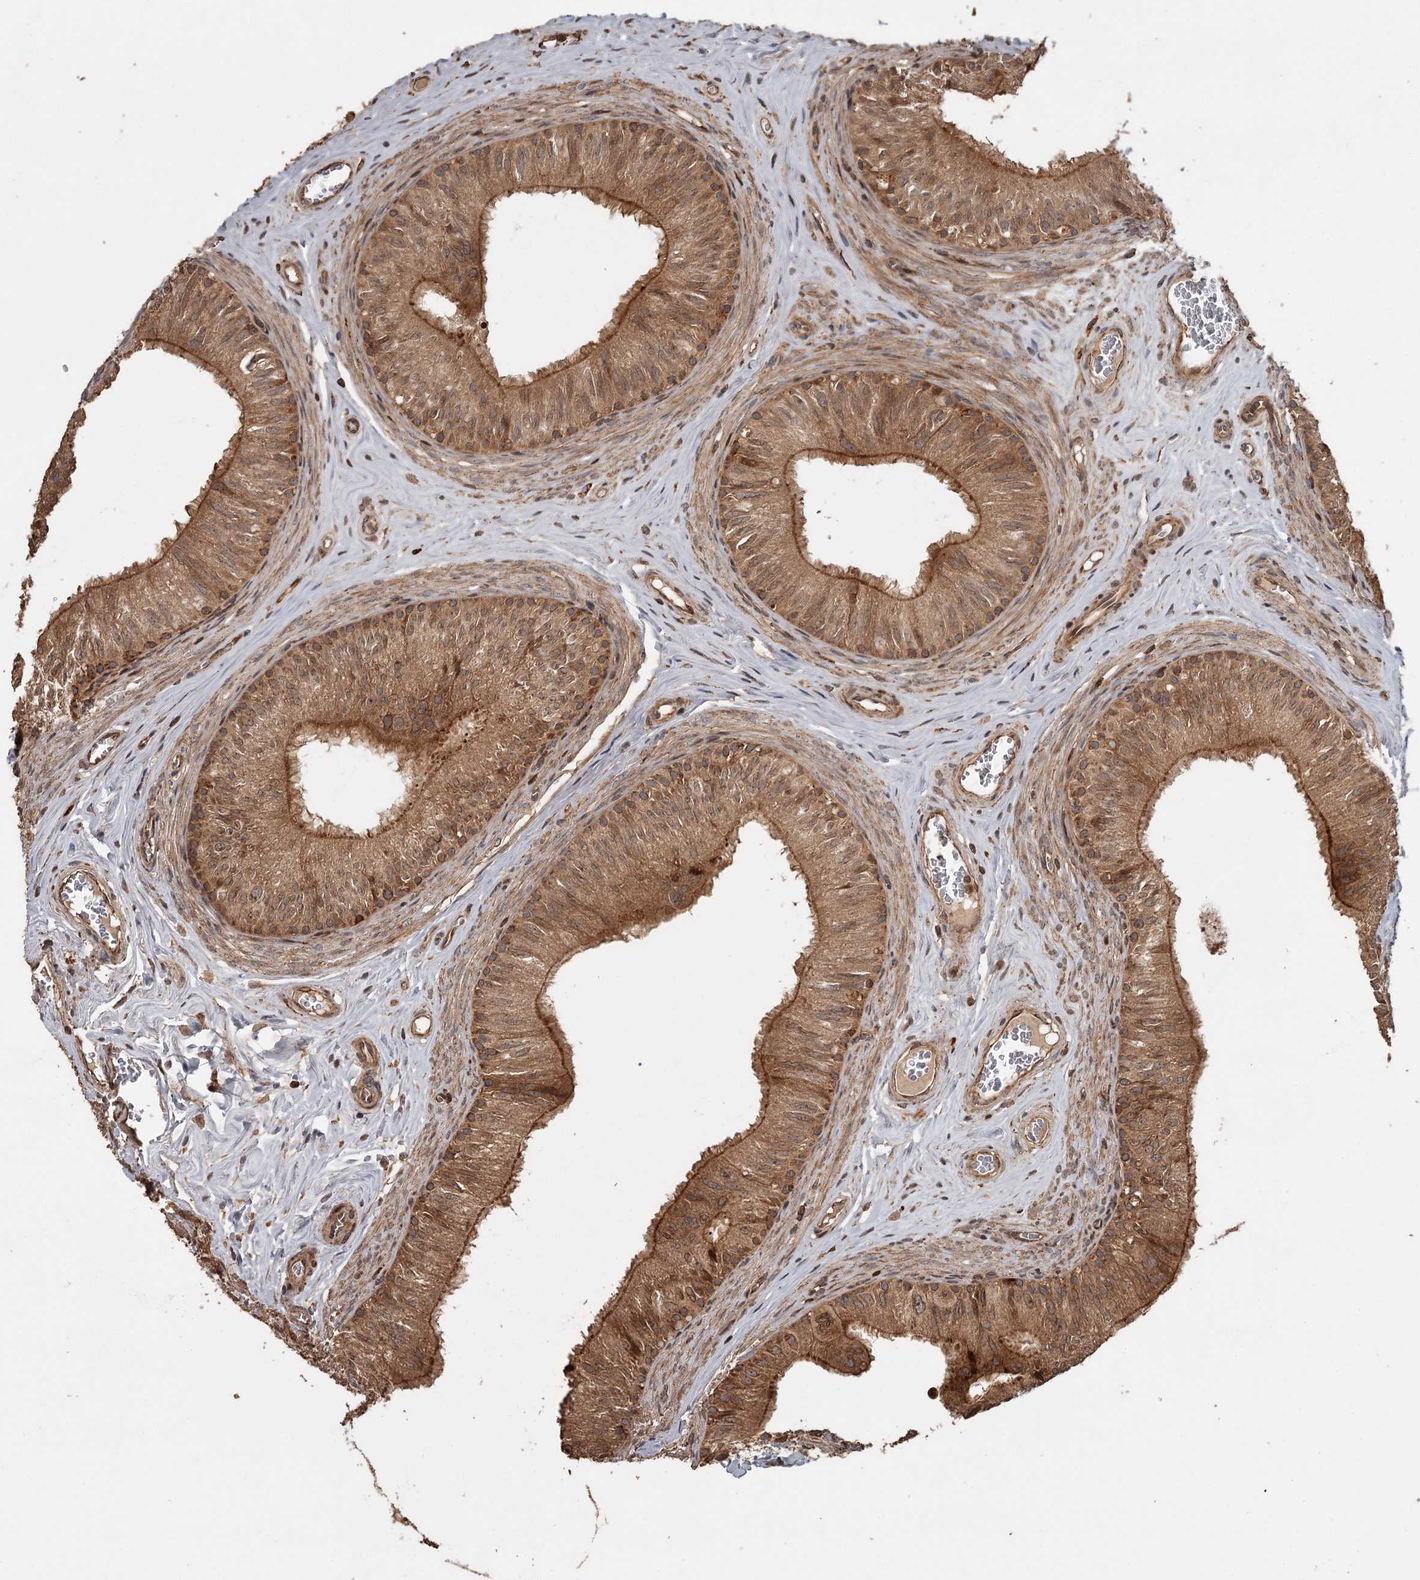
{"staining": {"intensity": "strong", "quantity": ">75%", "location": "cytoplasmic/membranous"}, "tissue": "epididymis", "cell_type": "Glandular cells", "image_type": "normal", "snomed": [{"axis": "morphology", "description": "Normal tissue, NOS"}, {"axis": "topography", "description": "Epididymis"}], "caption": "Protein staining of benign epididymis demonstrates strong cytoplasmic/membranous expression in approximately >75% of glandular cells. (DAB IHC, brown staining for protein, blue staining for nuclei).", "gene": "FAXC", "patient": {"sex": "male", "age": 46}}